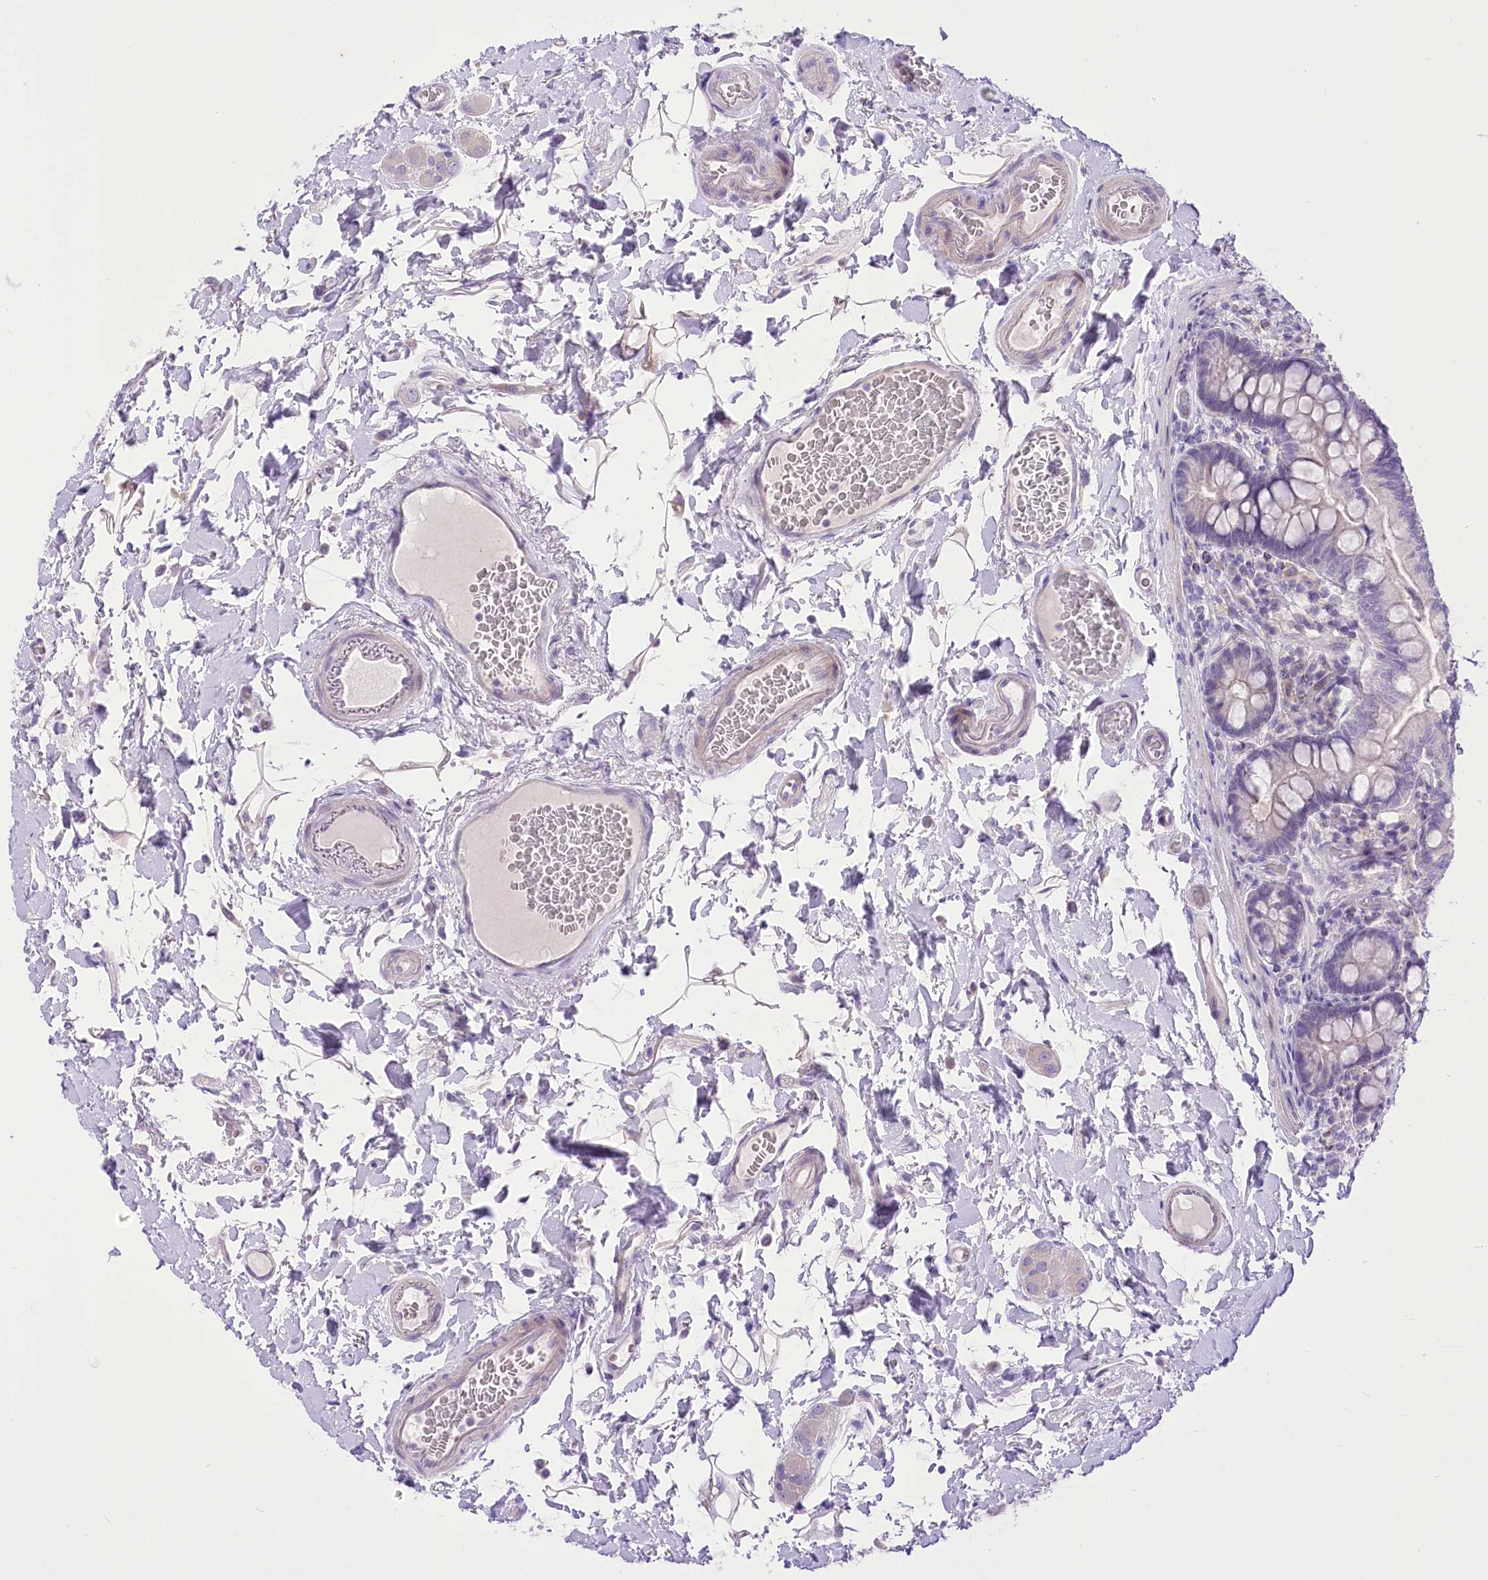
{"staining": {"intensity": "weak", "quantity": "<25%", "location": "cytoplasmic/membranous"}, "tissue": "small intestine", "cell_type": "Glandular cells", "image_type": "normal", "snomed": [{"axis": "morphology", "description": "Normal tissue, NOS"}, {"axis": "topography", "description": "Small intestine"}], "caption": "Glandular cells show no significant protein expression in unremarkable small intestine. The staining was performed using DAB to visualize the protein expression in brown, while the nuclei were stained in blue with hematoxylin (Magnification: 20x).", "gene": "HELT", "patient": {"sex": "female", "age": 64}}